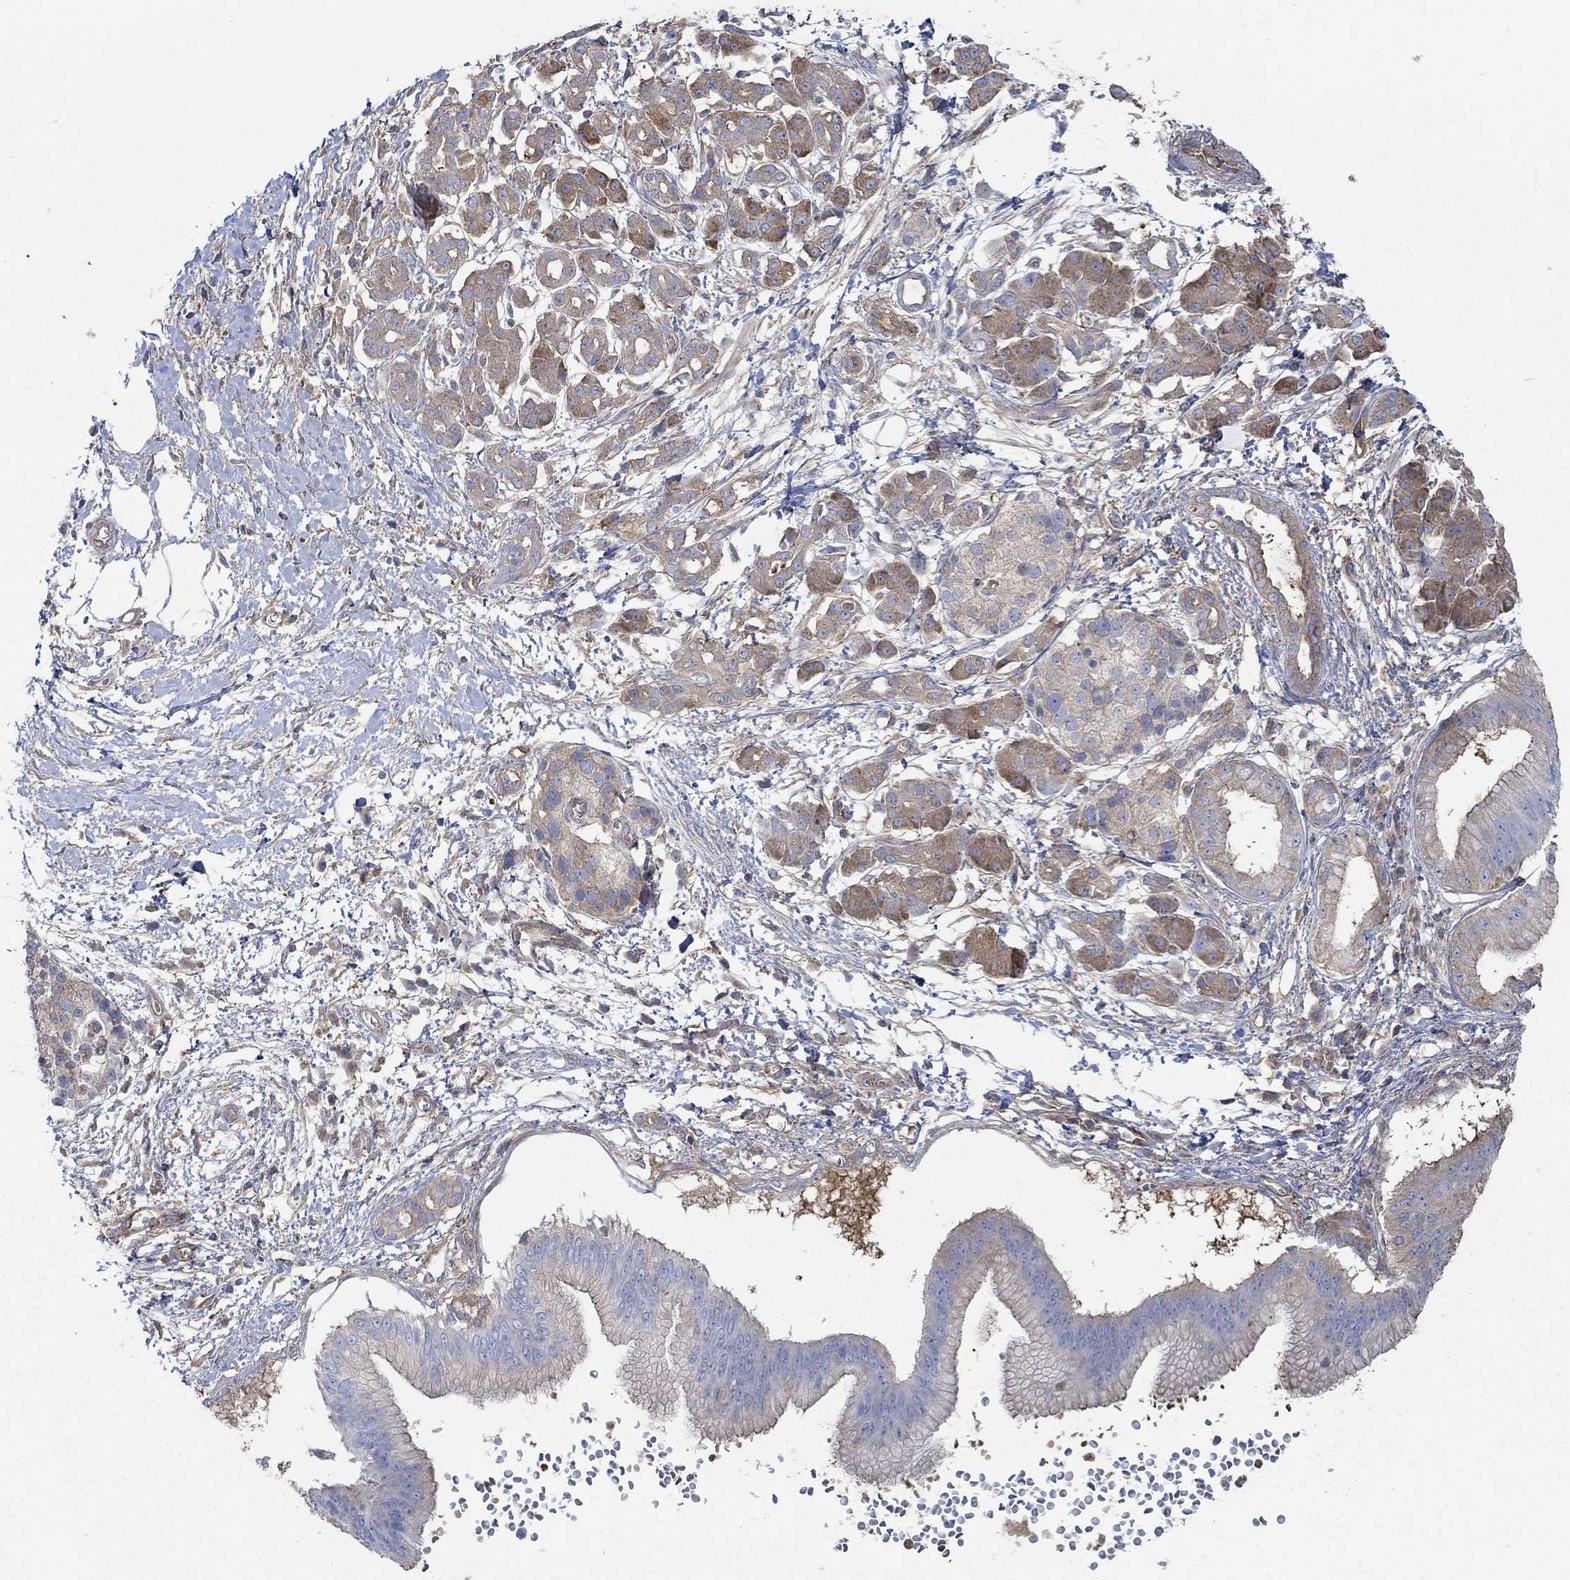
{"staining": {"intensity": "moderate", "quantity": ">75%", "location": "cytoplasmic/membranous"}, "tissue": "pancreatic cancer", "cell_type": "Tumor cells", "image_type": "cancer", "snomed": [{"axis": "morphology", "description": "Adenocarcinoma, NOS"}, {"axis": "topography", "description": "Pancreas"}], "caption": "Human adenocarcinoma (pancreatic) stained for a protein (brown) demonstrates moderate cytoplasmic/membranous positive staining in approximately >75% of tumor cells.", "gene": "SPAG9", "patient": {"sex": "male", "age": 72}}